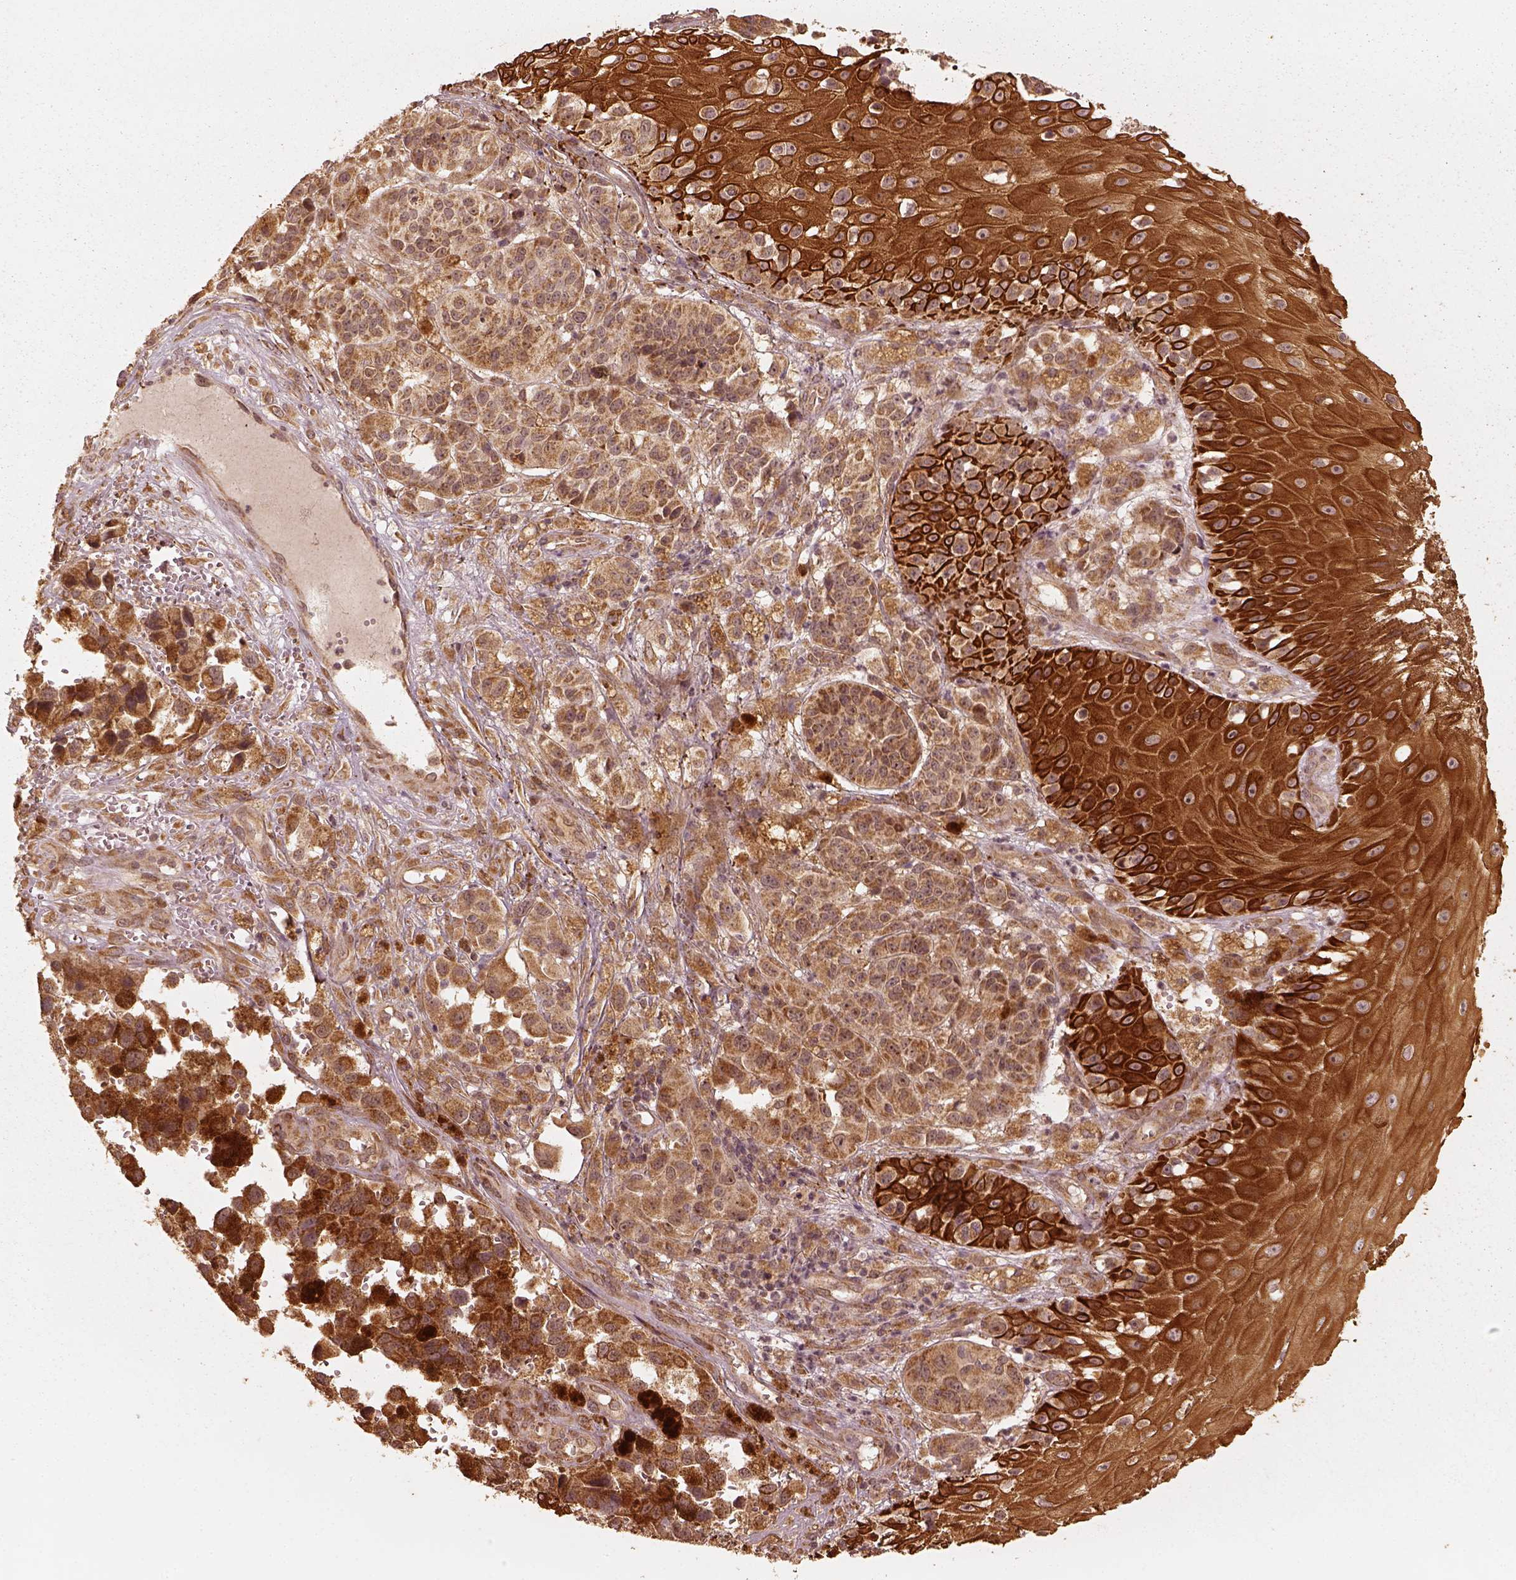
{"staining": {"intensity": "moderate", "quantity": ">75%", "location": "cytoplasmic/membranous"}, "tissue": "melanoma", "cell_type": "Tumor cells", "image_type": "cancer", "snomed": [{"axis": "morphology", "description": "Malignant melanoma, NOS"}, {"axis": "topography", "description": "Skin"}], "caption": "Malignant melanoma tissue shows moderate cytoplasmic/membranous staining in approximately >75% of tumor cells", "gene": "DNAJC25", "patient": {"sex": "female", "age": 58}}